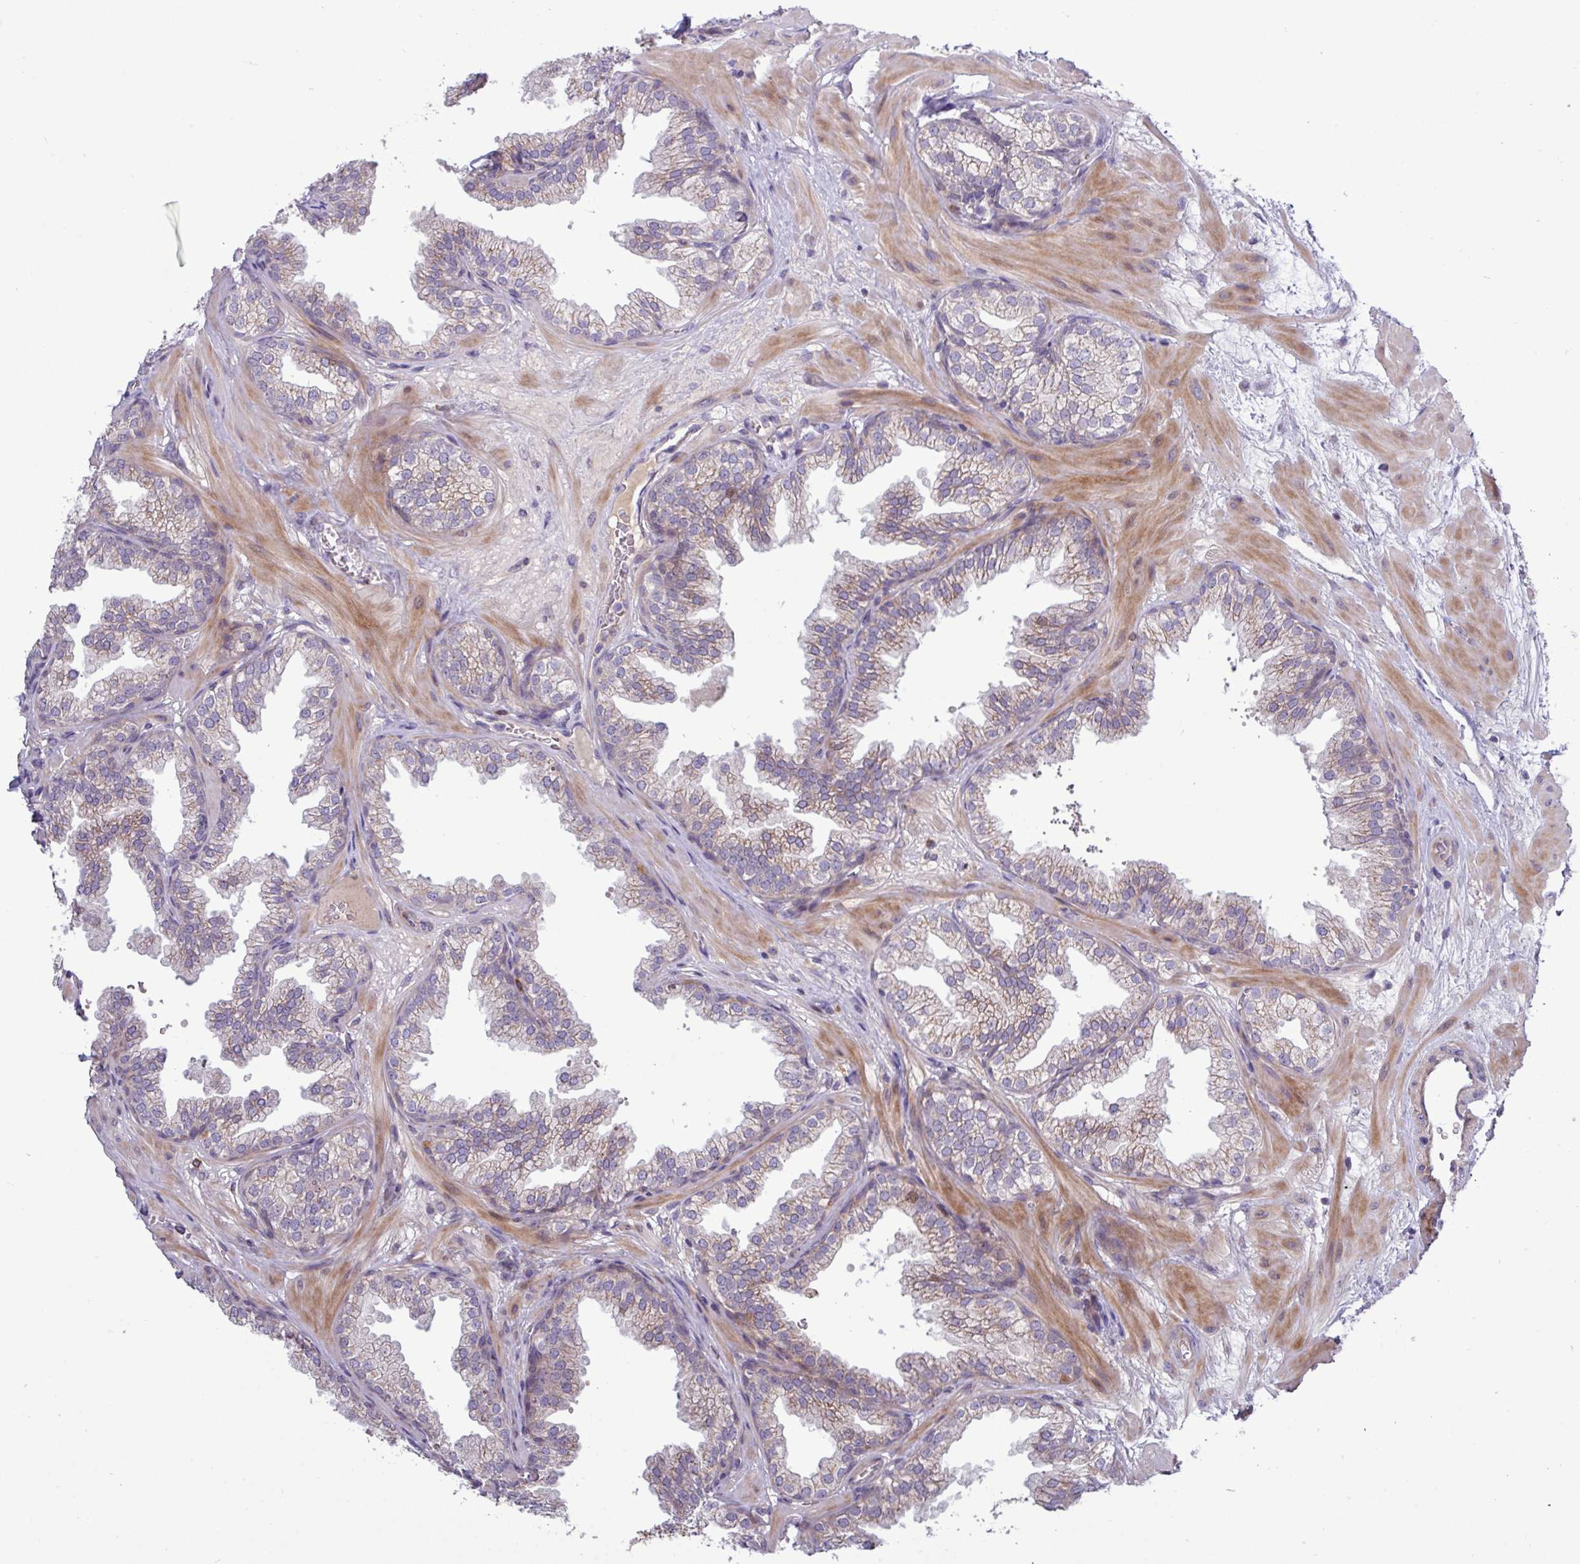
{"staining": {"intensity": "weak", "quantity": "25%-75%", "location": "cytoplasmic/membranous"}, "tissue": "prostate", "cell_type": "Glandular cells", "image_type": "normal", "snomed": [{"axis": "morphology", "description": "Normal tissue, NOS"}, {"axis": "topography", "description": "Prostate"}], "caption": "This image demonstrates IHC staining of normal human prostate, with low weak cytoplasmic/membranous positivity in approximately 25%-75% of glandular cells.", "gene": "TNFSF12", "patient": {"sex": "male", "age": 37}}